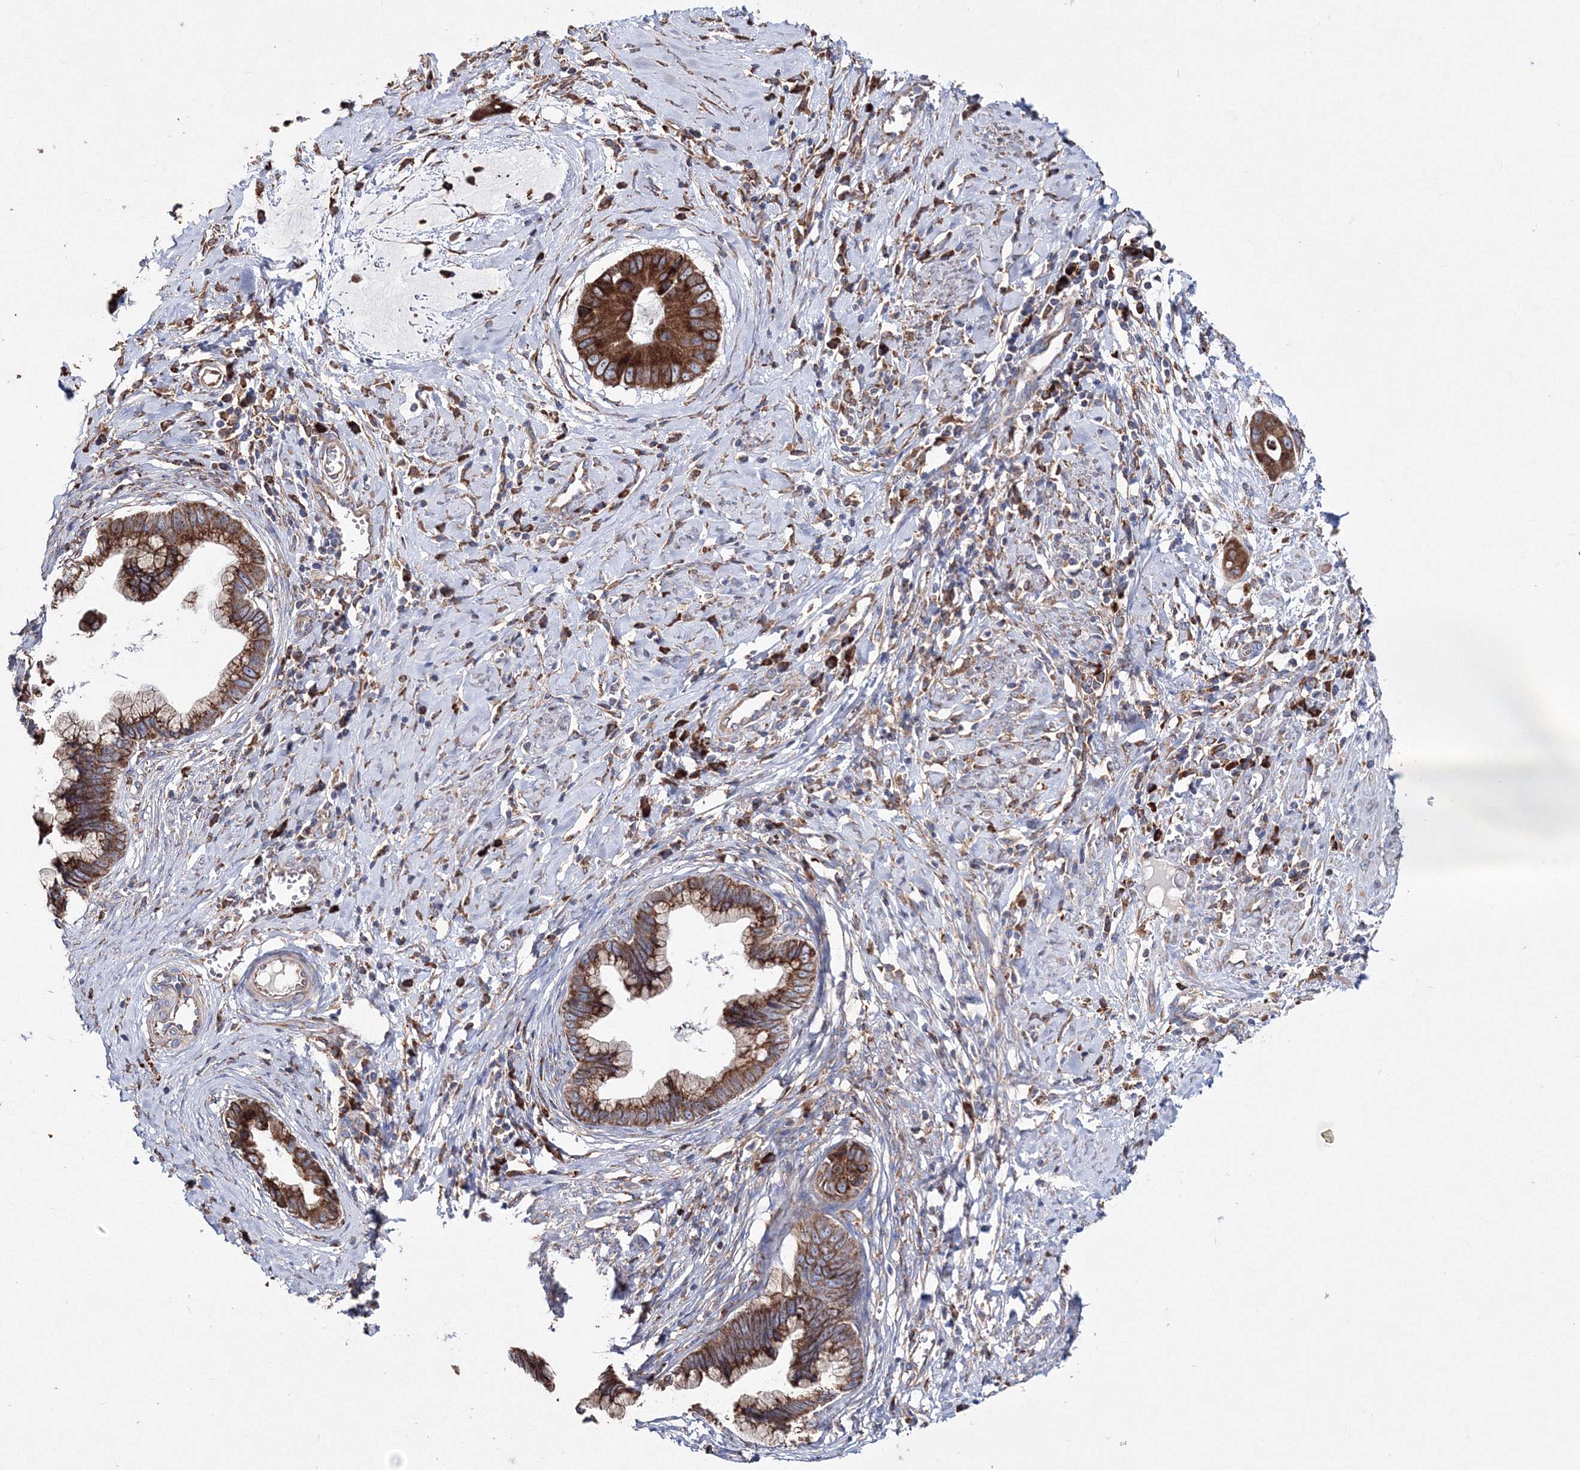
{"staining": {"intensity": "strong", "quantity": ">75%", "location": "cytoplasmic/membranous"}, "tissue": "cervical cancer", "cell_type": "Tumor cells", "image_type": "cancer", "snomed": [{"axis": "morphology", "description": "Adenocarcinoma, NOS"}, {"axis": "topography", "description": "Cervix"}], "caption": "Cervical cancer (adenocarcinoma) tissue exhibits strong cytoplasmic/membranous expression in approximately >75% of tumor cells", "gene": "VPS8", "patient": {"sex": "female", "age": 44}}